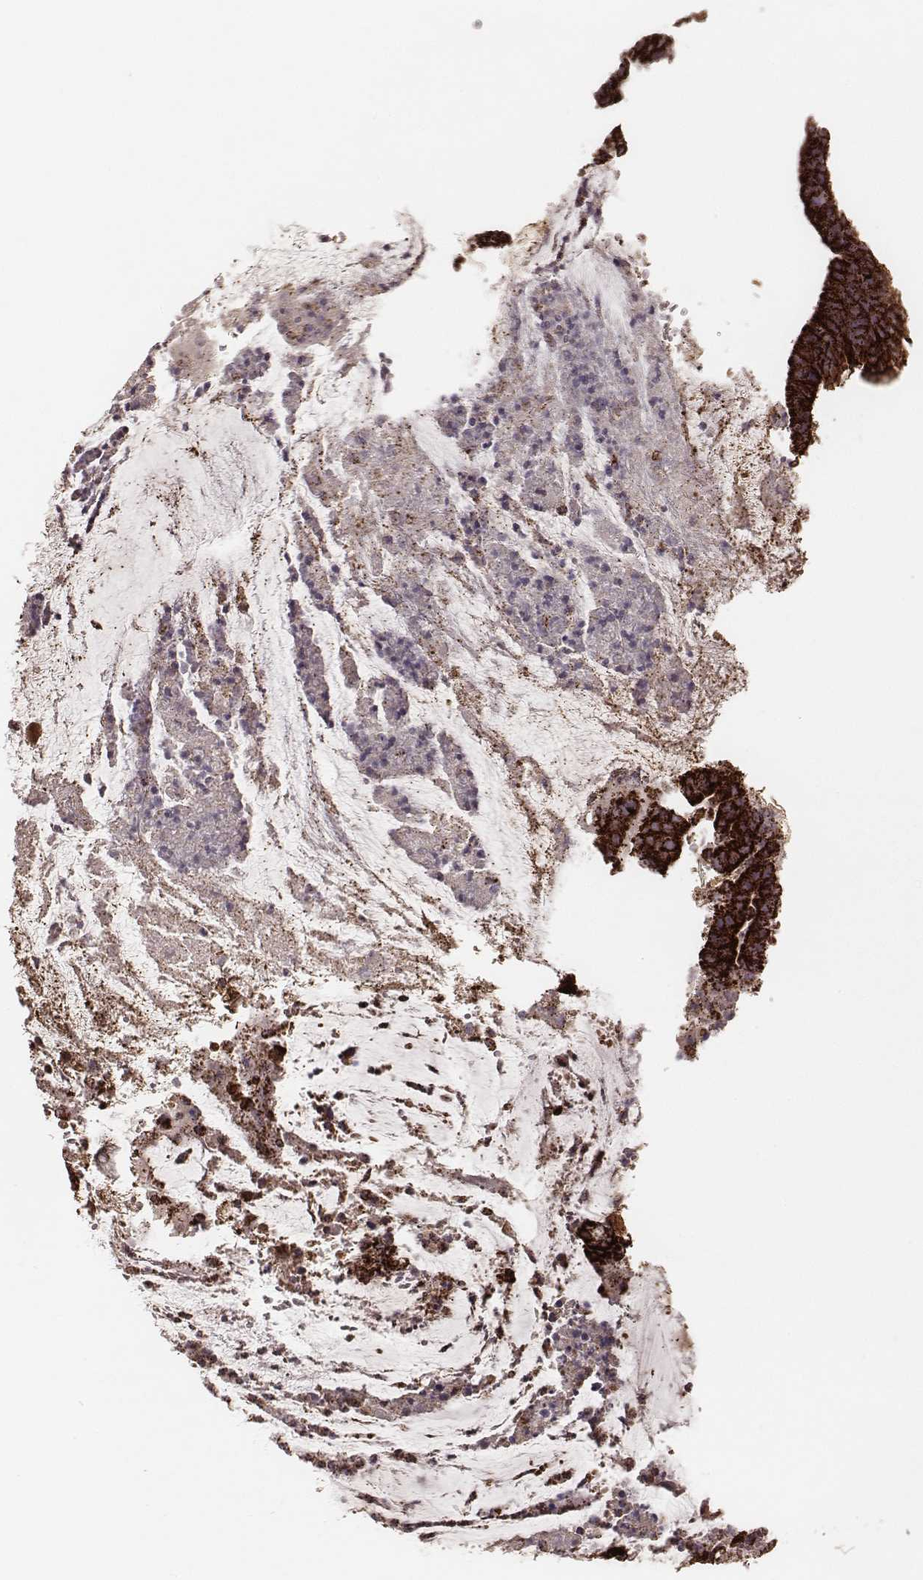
{"staining": {"intensity": "strong", "quantity": ">75%", "location": "cytoplasmic/membranous"}, "tissue": "colorectal cancer", "cell_type": "Tumor cells", "image_type": "cancer", "snomed": [{"axis": "morphology", "description": "Adenocarcinoma, NOS"}, {"axis": "topography", "description": "Colon"}], "caption": "An image of colorectal cancer stained for a protein displays strong cytoplasmic/membranous brown staining in tumor cells.", "gene": "TUFM", "patient": {"sex": "female", "age": 43}}